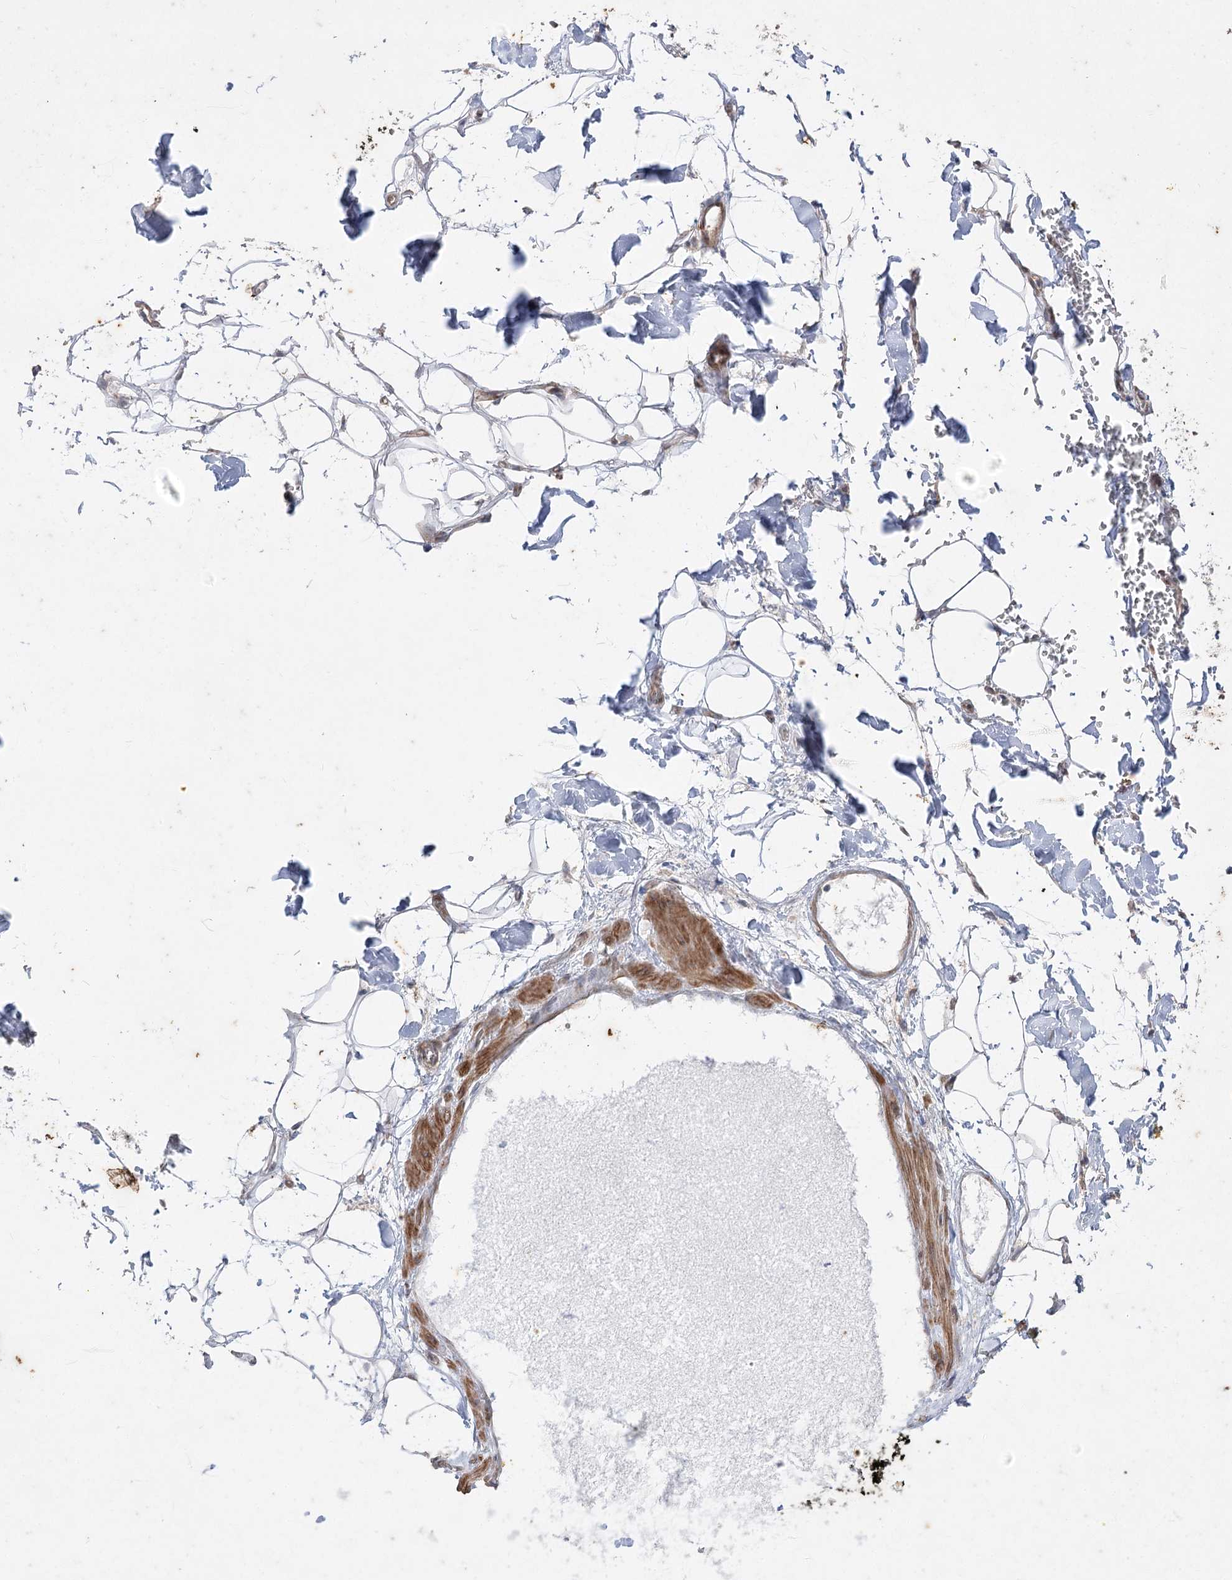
{"staining": {"intensity": "negative", "quantity": "none", "location": "none"}, "tissue": "adipose tissue", "cell_type": "Adipocytes", "image_type": "normal", "snomed": [{"axis": "morphology", "description": "Normal tissue, NOS"}, {"axis": "morphology", "description": "Adenocarcinoma, NOS"}, {"axis": "topography", "description": "Pancreas"}, {"axis": "topography", "description": "Peripheral nerve tissue"}], "caption": "The micrograph exhibits no significant positivity in adipocytes of adipose tissue. Brightfield microscopy of immunohistochemistry stained with DAB (brown) and hematoxylin (blue), captured at high magnification.", "gene": "ZSCAN23", "patient": {"sex": "male", "age": 59}}